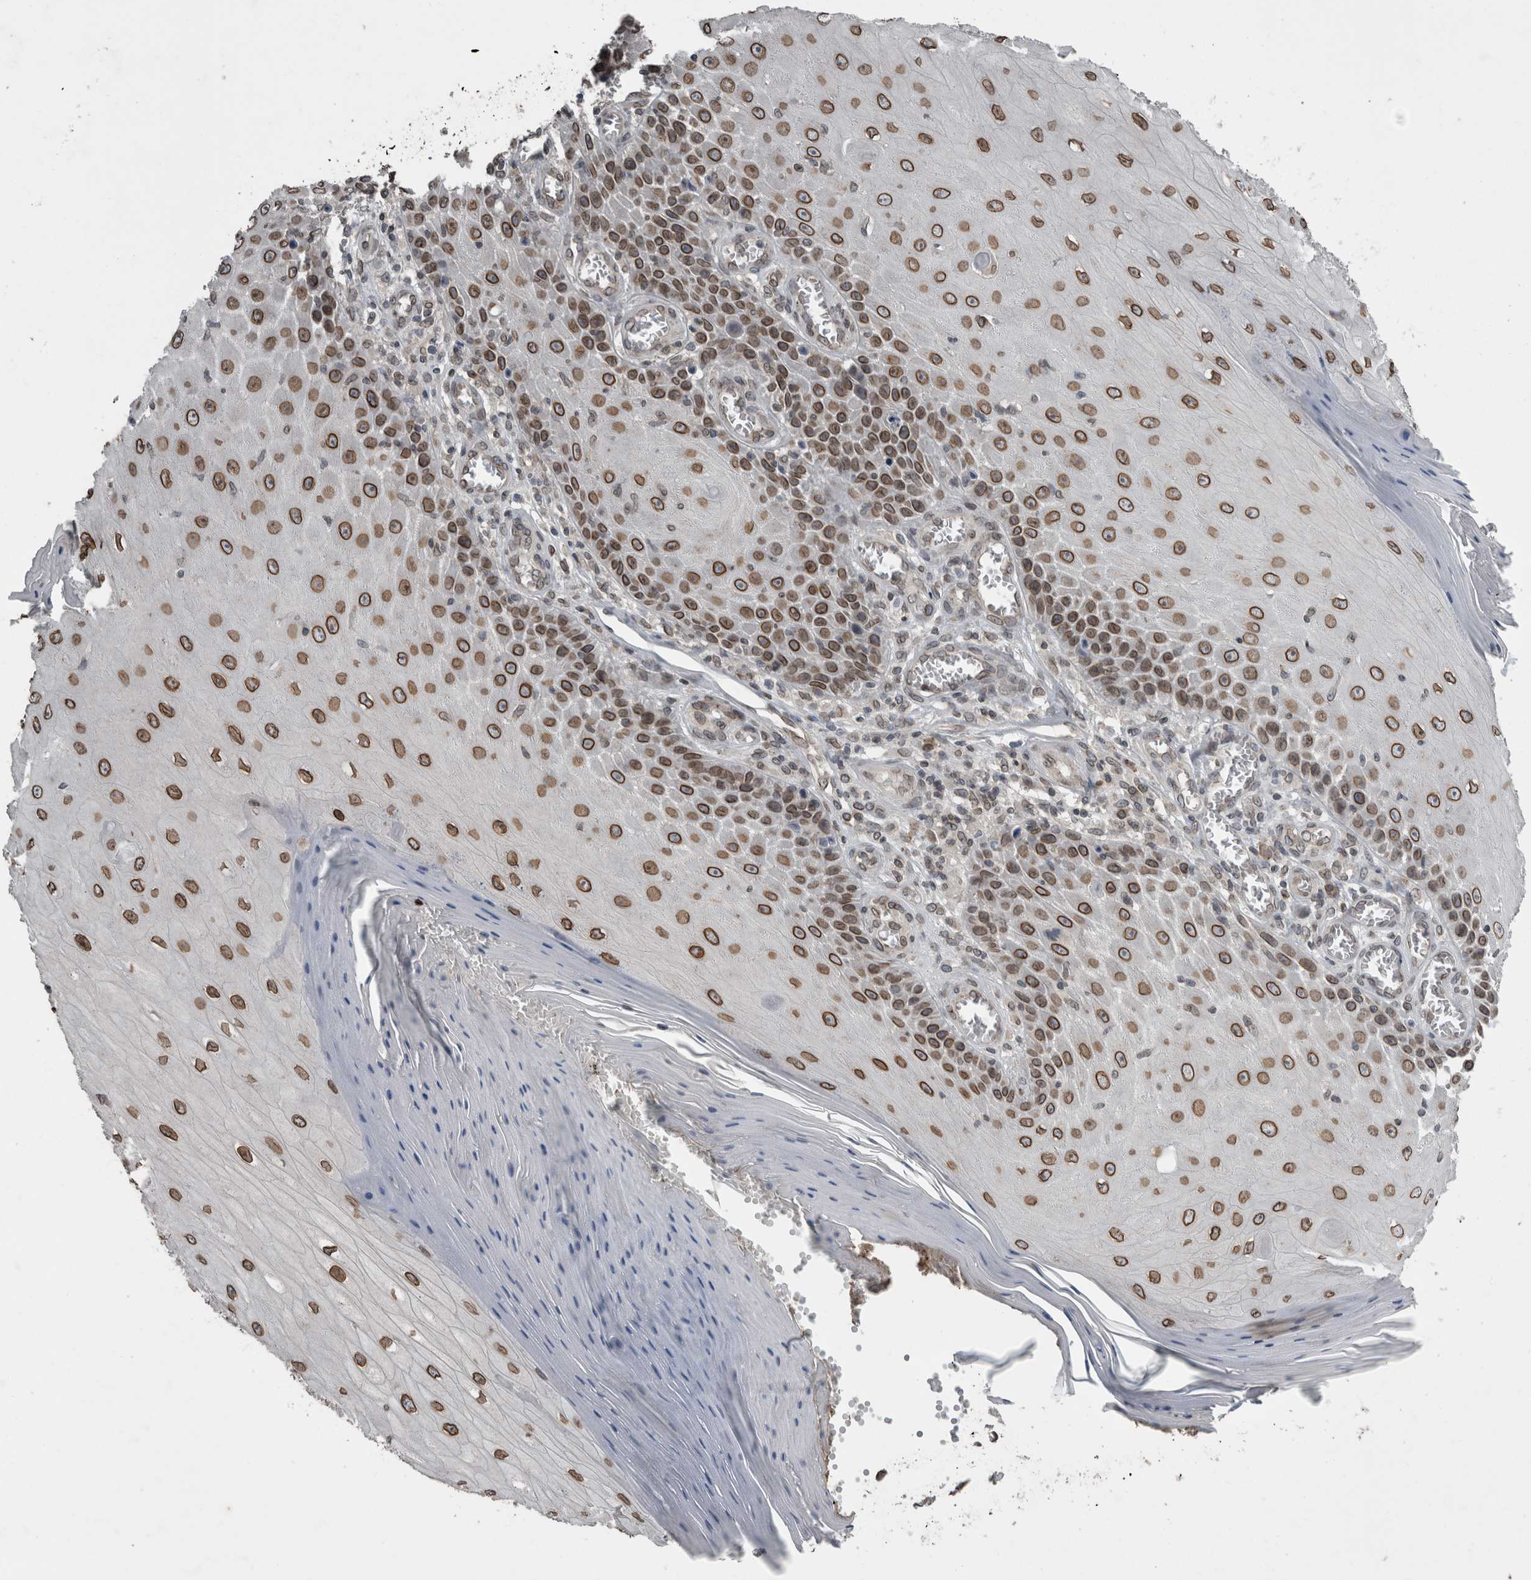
{"staining": {"intensity": "strong", "quantity": ">75%", "location": "cytoplasmic/membranous,nuclear"}, "tissue": "skin cancer", "cell_type": "Tumor cells", "image_type": "cancer", "snomed": [{"axis": "morphology", "description": "Squamous cell carcinoma, NOS"}, {"axis": "topography", "description": "Skin"}], "caption": "An image of human skin cancer stained for a protein demonstrates strong cytoplasmic/membranous and nuclear brown staining in tumor cells. (Brightfield microscopy of DAB IHC at high magnification).", "gene": "RANBP2", "patient": {"sex": "female", "age": 73}}